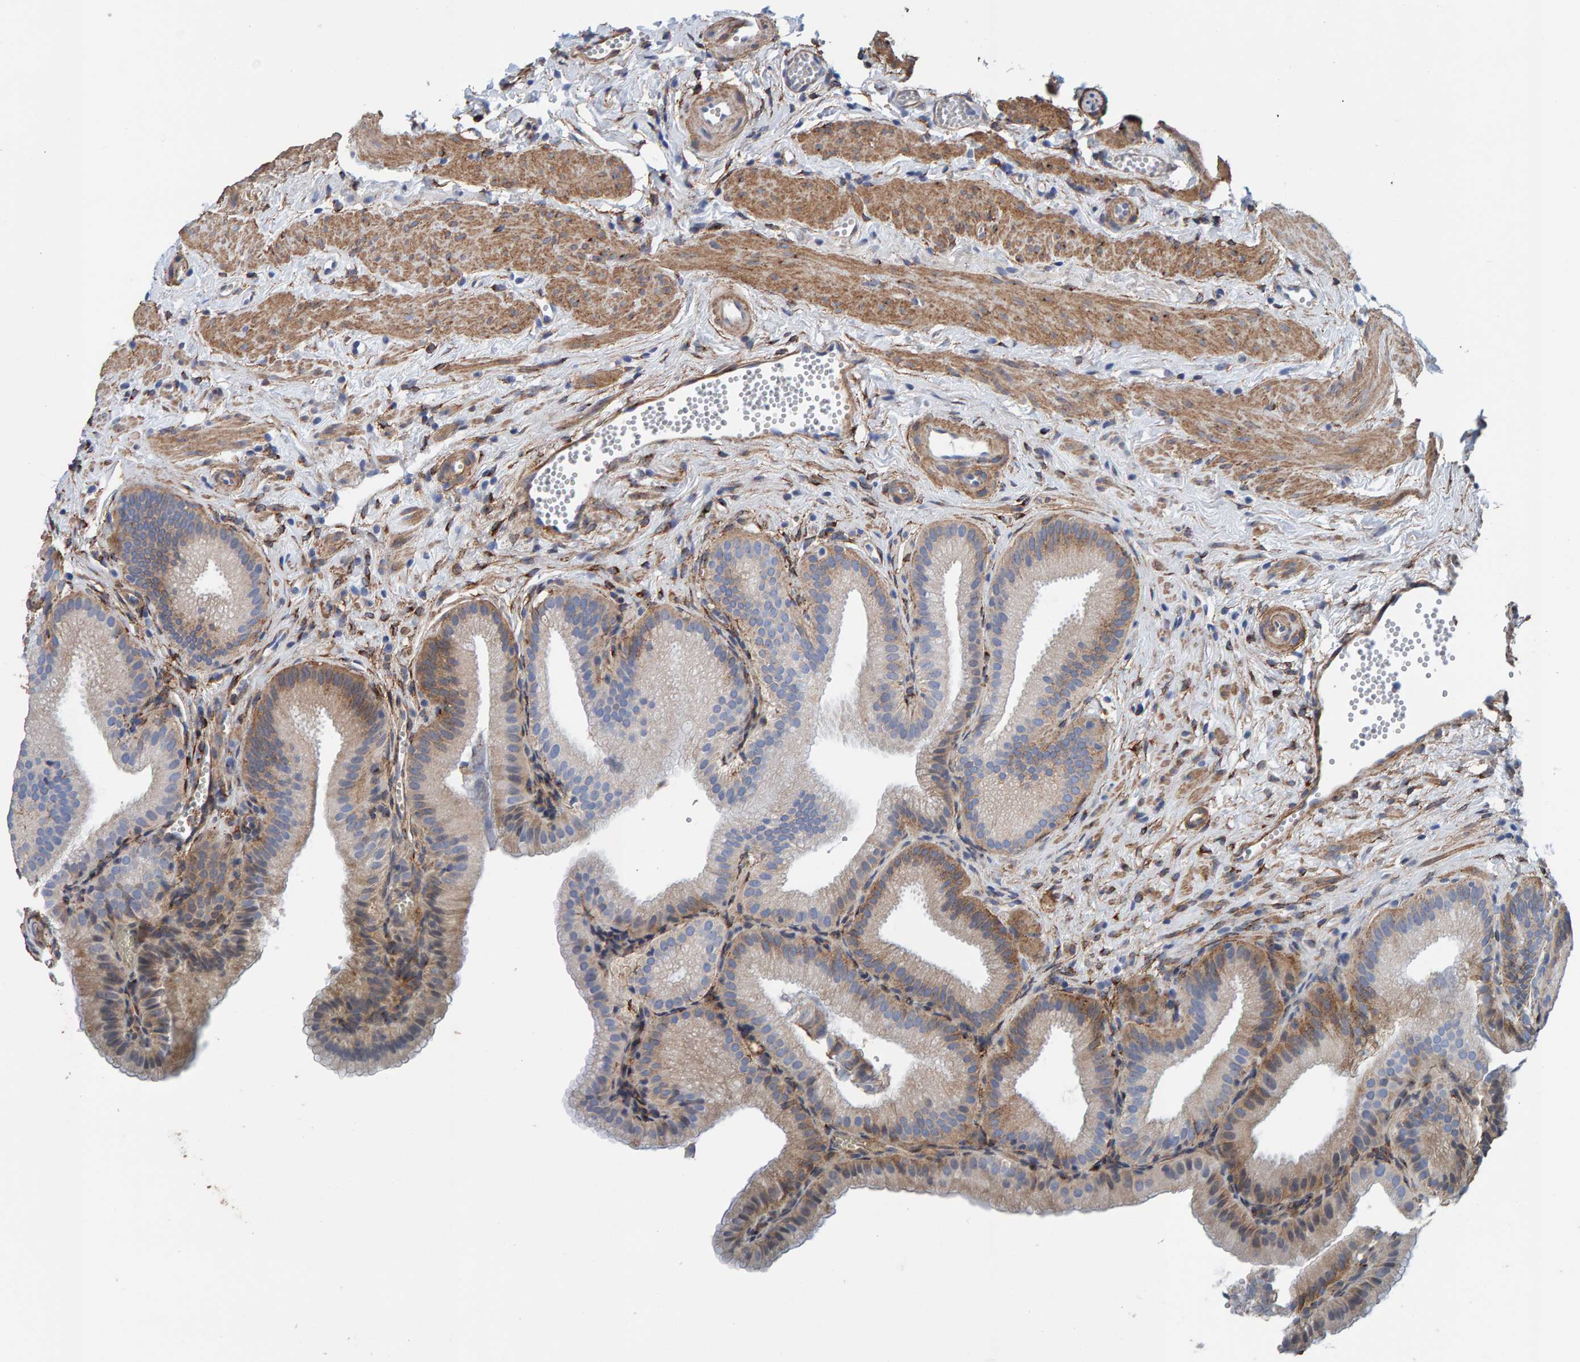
{"staining": {"intensity": "moderate", "quantity": ">75%", "location": "cytoplasmic/membranous"}, "tissue": "gallbladder", "cell_type": "Glandular cells", "image_type": "normal", "snomed": [{"axis": "morphology", "description": "Normal tissue, NOS"}, {"axis": "topography", "description": "Gallbladder"}], "caption": "Immunohistochemistry (DAB) staining of normal gallbladder exhibits moderate cytoplasmic/membranous protein positivity in about >75% of glandular cells. Immunohistochemistry stains the protein in brown and the nuclei are stained blue.", "gene": "LRP1", "patient": {"sex": "male", "age": 38}}